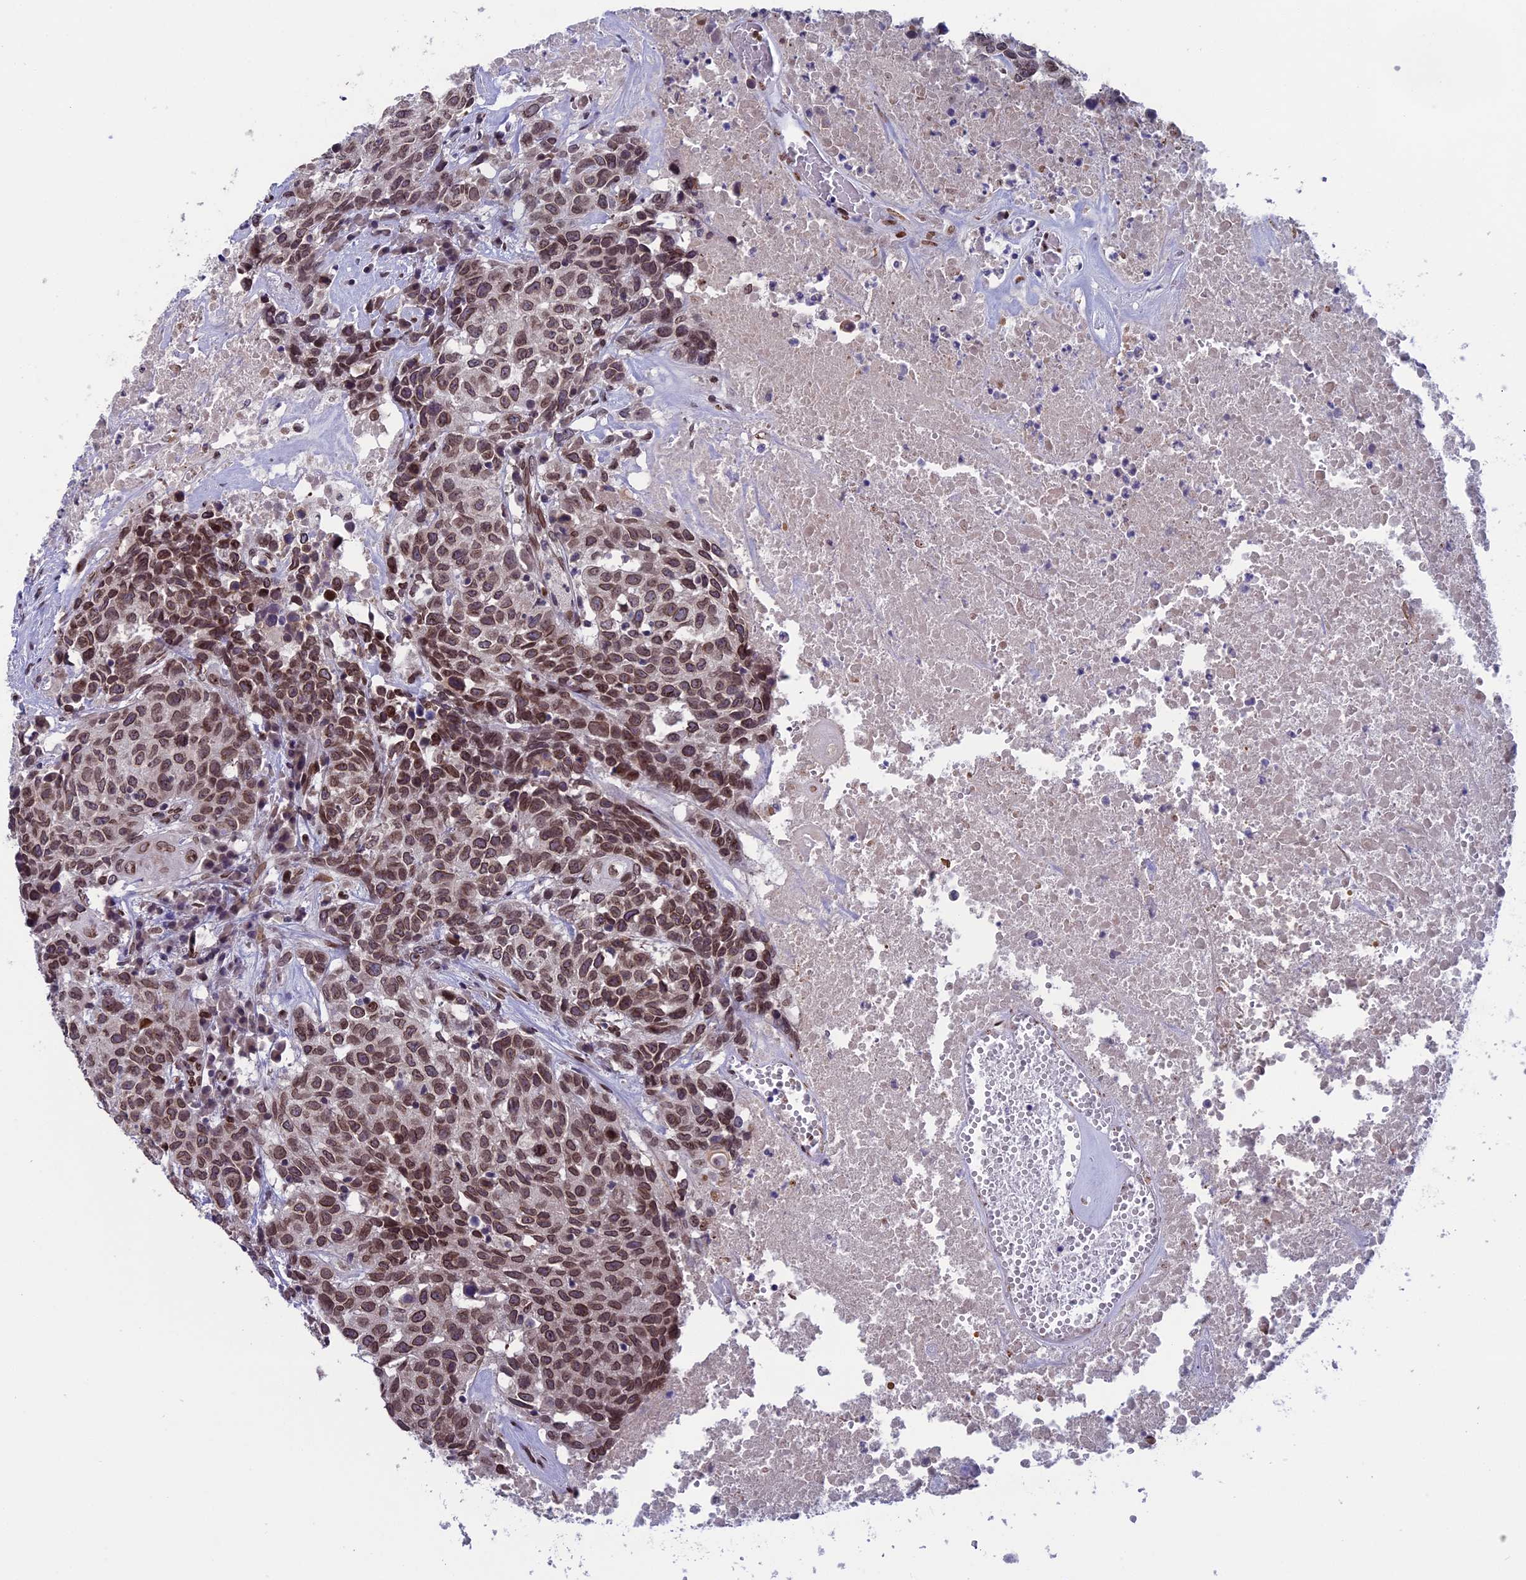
{"staining": {"intensity": "moderate", "quantity": ">75%", "location": "nuclear"}, "tissue": "head and neck cancer", "cell_type": "Tumor cells", "image_type": "cancer", "snomed": [{"axis": "morphology", "description": "Squamous cell carcinoma, NOS"}, {"axis": "topography", "description": "Head-Neck"}], "caption": "Protein staining by immunohistochemistry (IHC) demonstrates moderate nuclear positivity in approximately >75% of tumor cells in squamous cell carcinoma (head and neck).", "gene": "GPSM1", "patient": {"sex": "male", "age": 66}}